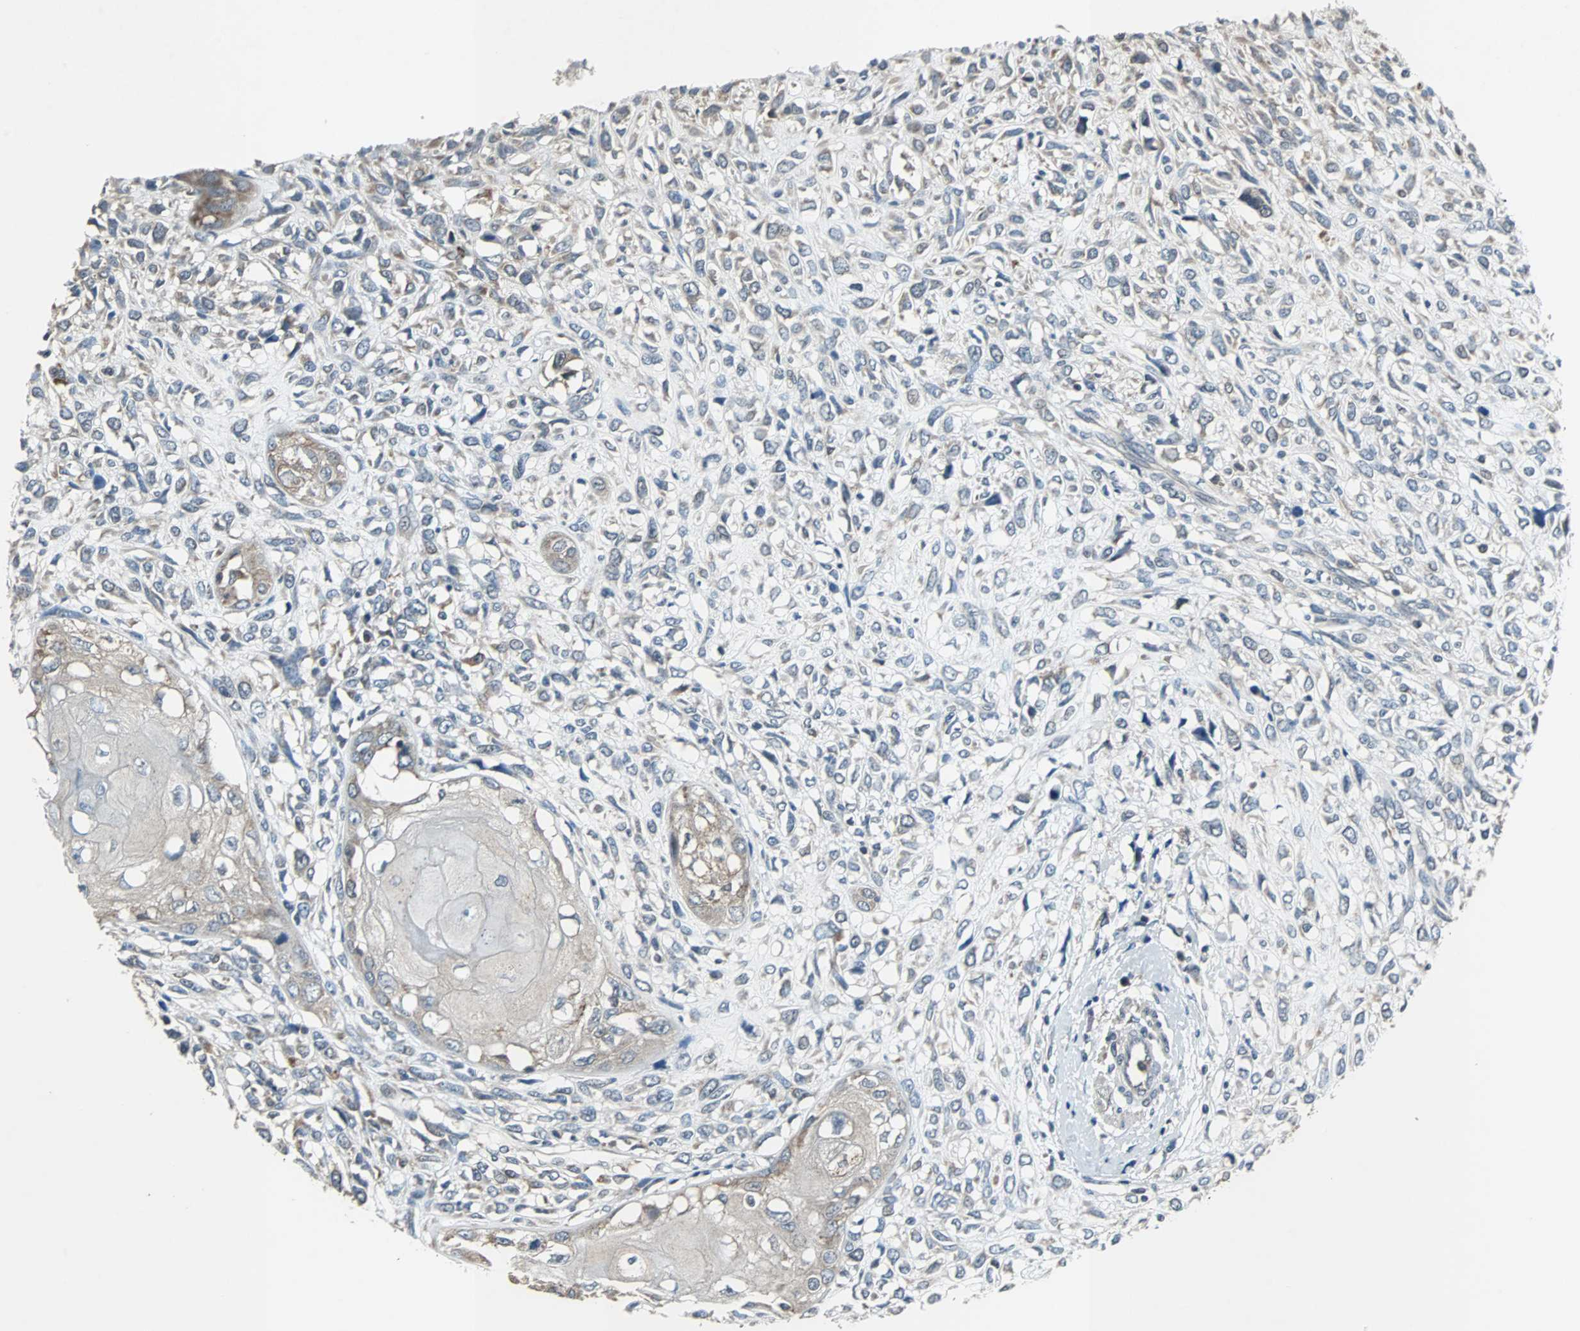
{"staining": {"intensity": "weak", "quantity": "<25%", "location": "cytoplasmic/membranous"}, "tissue": "head and neck cancer", "cell_type": "Tumor cells", "image_type": "cancer", "snomed": [{"axis": "morphology", "description": "Necrosis, NOS"}, {"axis": "morphology", "description": "Neoplasm, malignant, NOS"}, {"axis": "topography", "description": "Salivary gland"}, {"axis": "topography", "description": "Head-Neck"}], "caption": "High magnification brightfield microscopy of head and neck cancer (malignant neoplasm) stained with DAB (3,3'-diaminobenzidine) (brown) and counterstained with hematoxylin (blue): tumor cells show no significant staining. The staining was performed using DAB (3,3'-diaminobenzidine) to visualize the protein expression in brown, while the nuclei were stained in blue with hematoxylin (Magnification: 20x).", "gene": "SOS1", "patient": {"sex": "male", "age": 43}}